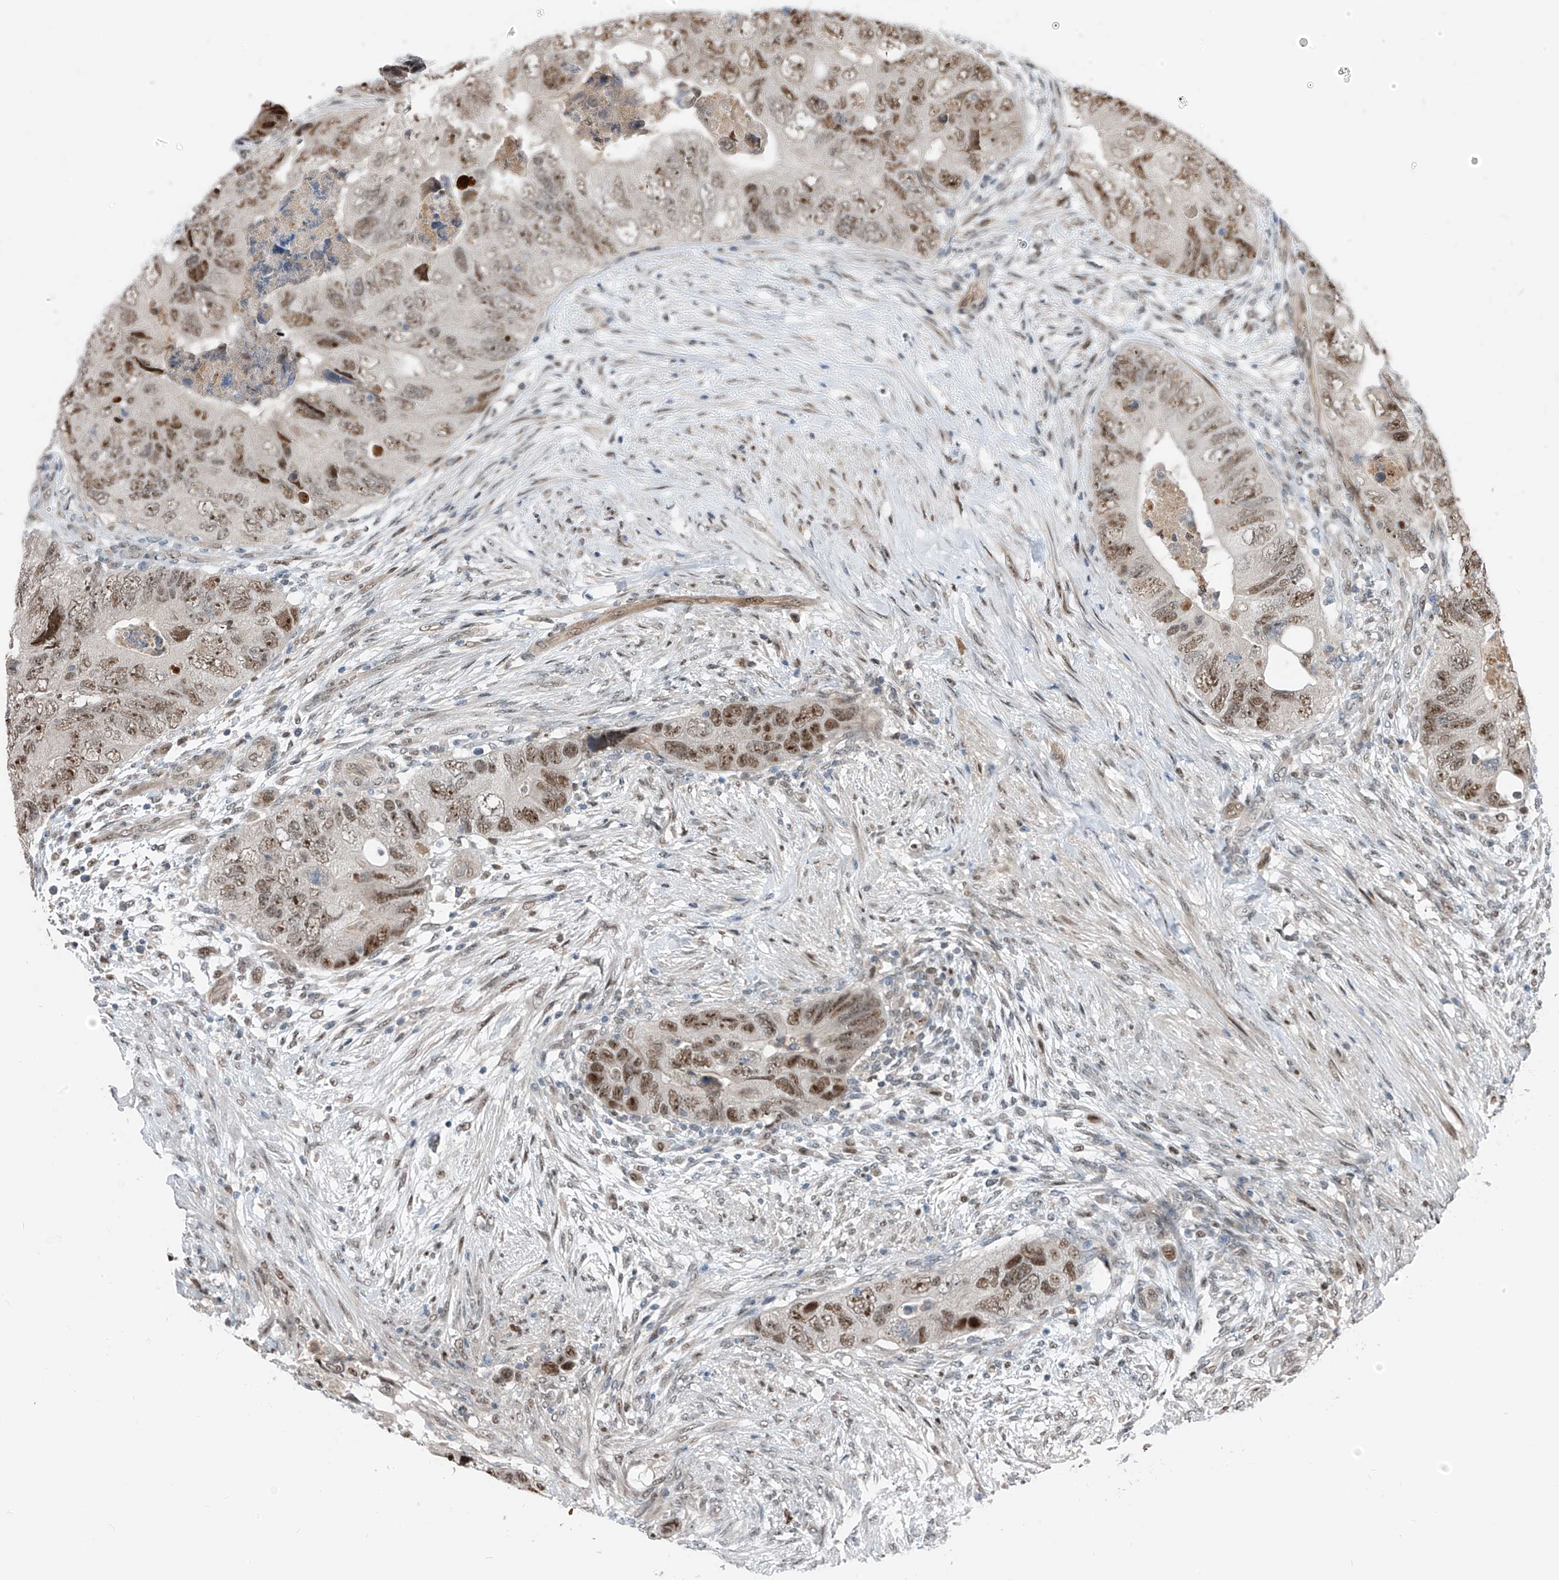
{"staining": {"intensity": "moderate", "quantity": ">75%", "location": "nuclear"}, "tissue": "colorectal cancer", "cell_type": "Tumor cells", "image_type": "cancer", "snomed": [{"axis": "morphology", "description": "Adenocarcinoma, NOS"}, {"axis": "topography", "description": "Rectum"}], "caption": "Immunohistochemistry (IHC) image of neoplastic tissue: colorectal cancer (adenocarcinoma) stained using immunohistochemistry (IHC) exhibits medium levels of moderate protein expression localized specifically in the nuclear of tumor cells, appearing as a nuclear brown color.", "gene": "RBP7", "patient": {"sex": "male", "age": 63}}